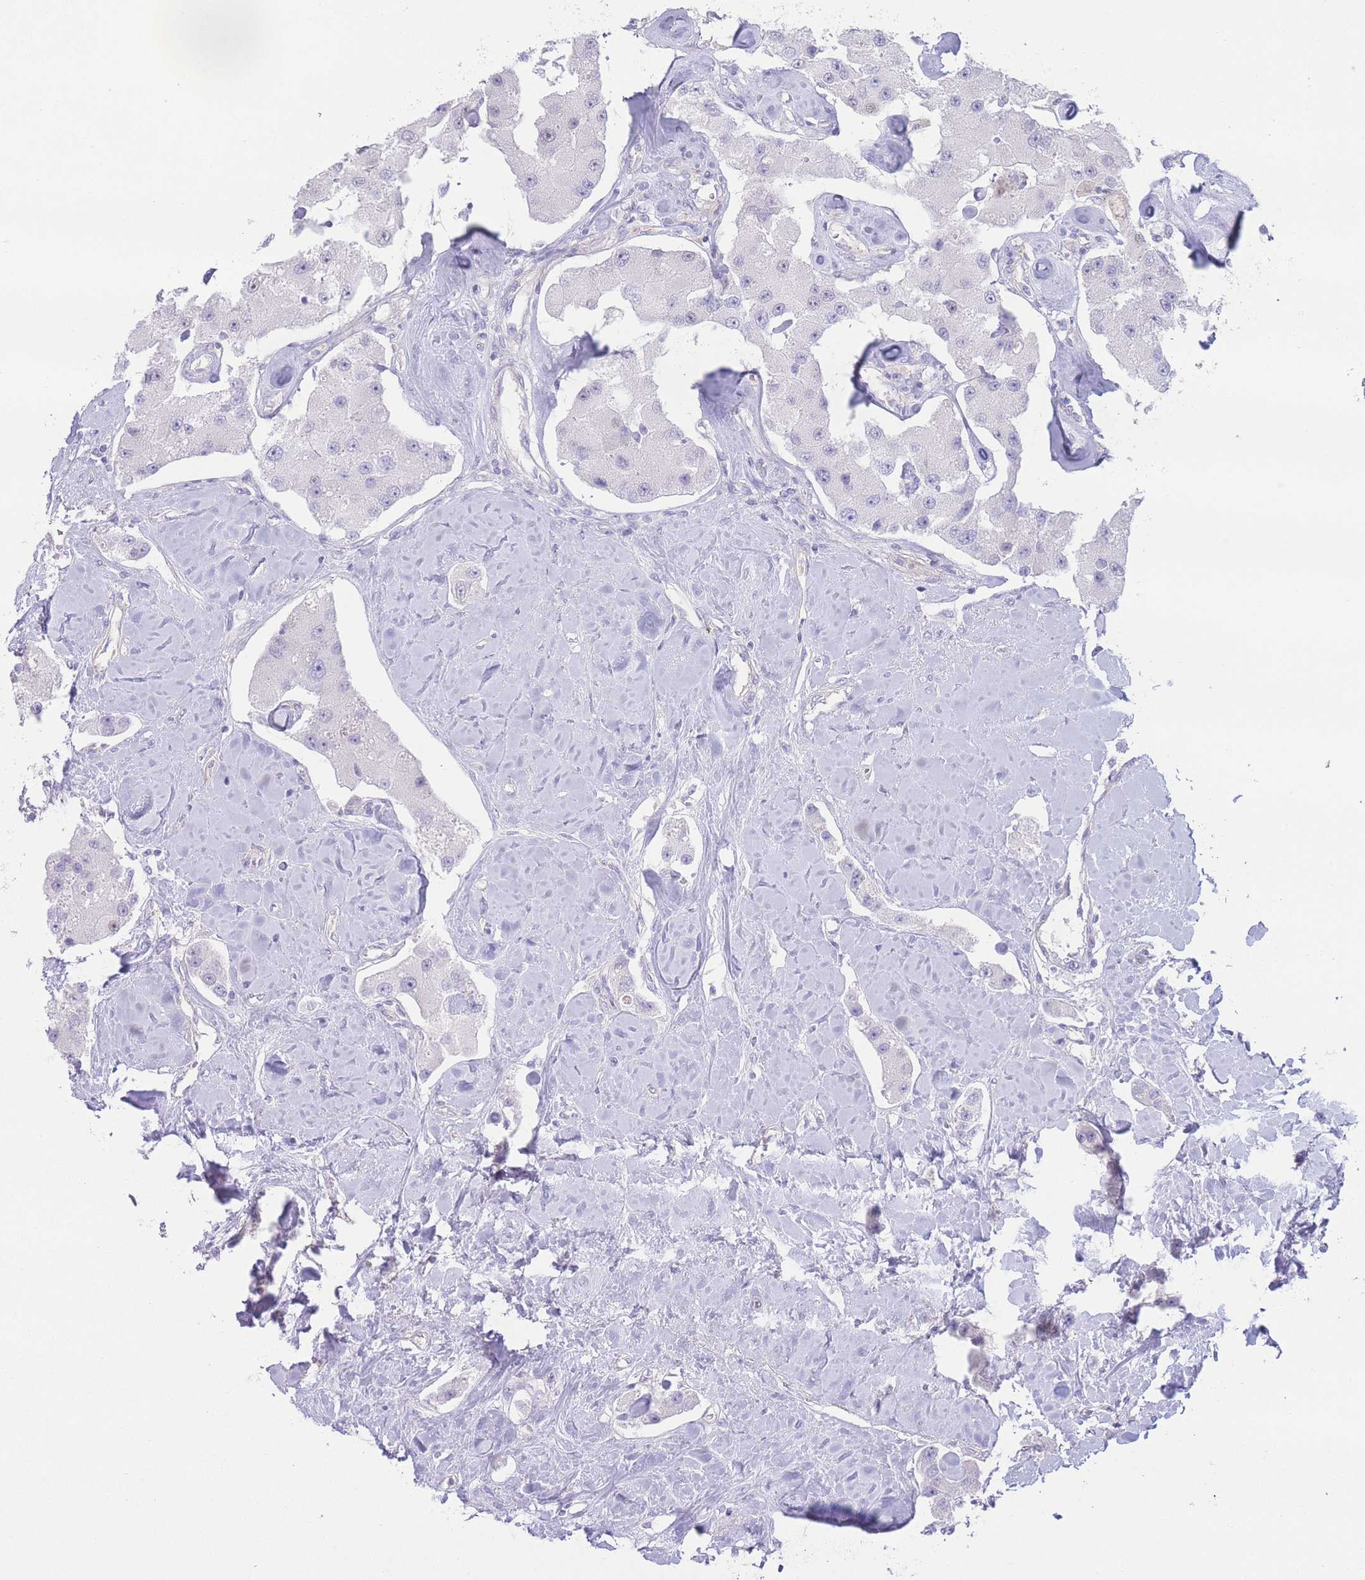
{"staining": {"intensity": "negative", "quantity": "none", "location": "none"}, "tissue": "carcinoid", "cell_type": "Tumor cells", "image_type": "cancer", "snomed": [{"axis": "morphology", "description": "Carcinoid, malignant, NOS"}, {"axis": "topography", "description": "Pancreas"}], "caption": "Micrograph shows no significant protein staining in tumor cells of carcinoid (malignant).", "gene": "BHLHA15", "patient": {"sex": "male", "age": 41}}